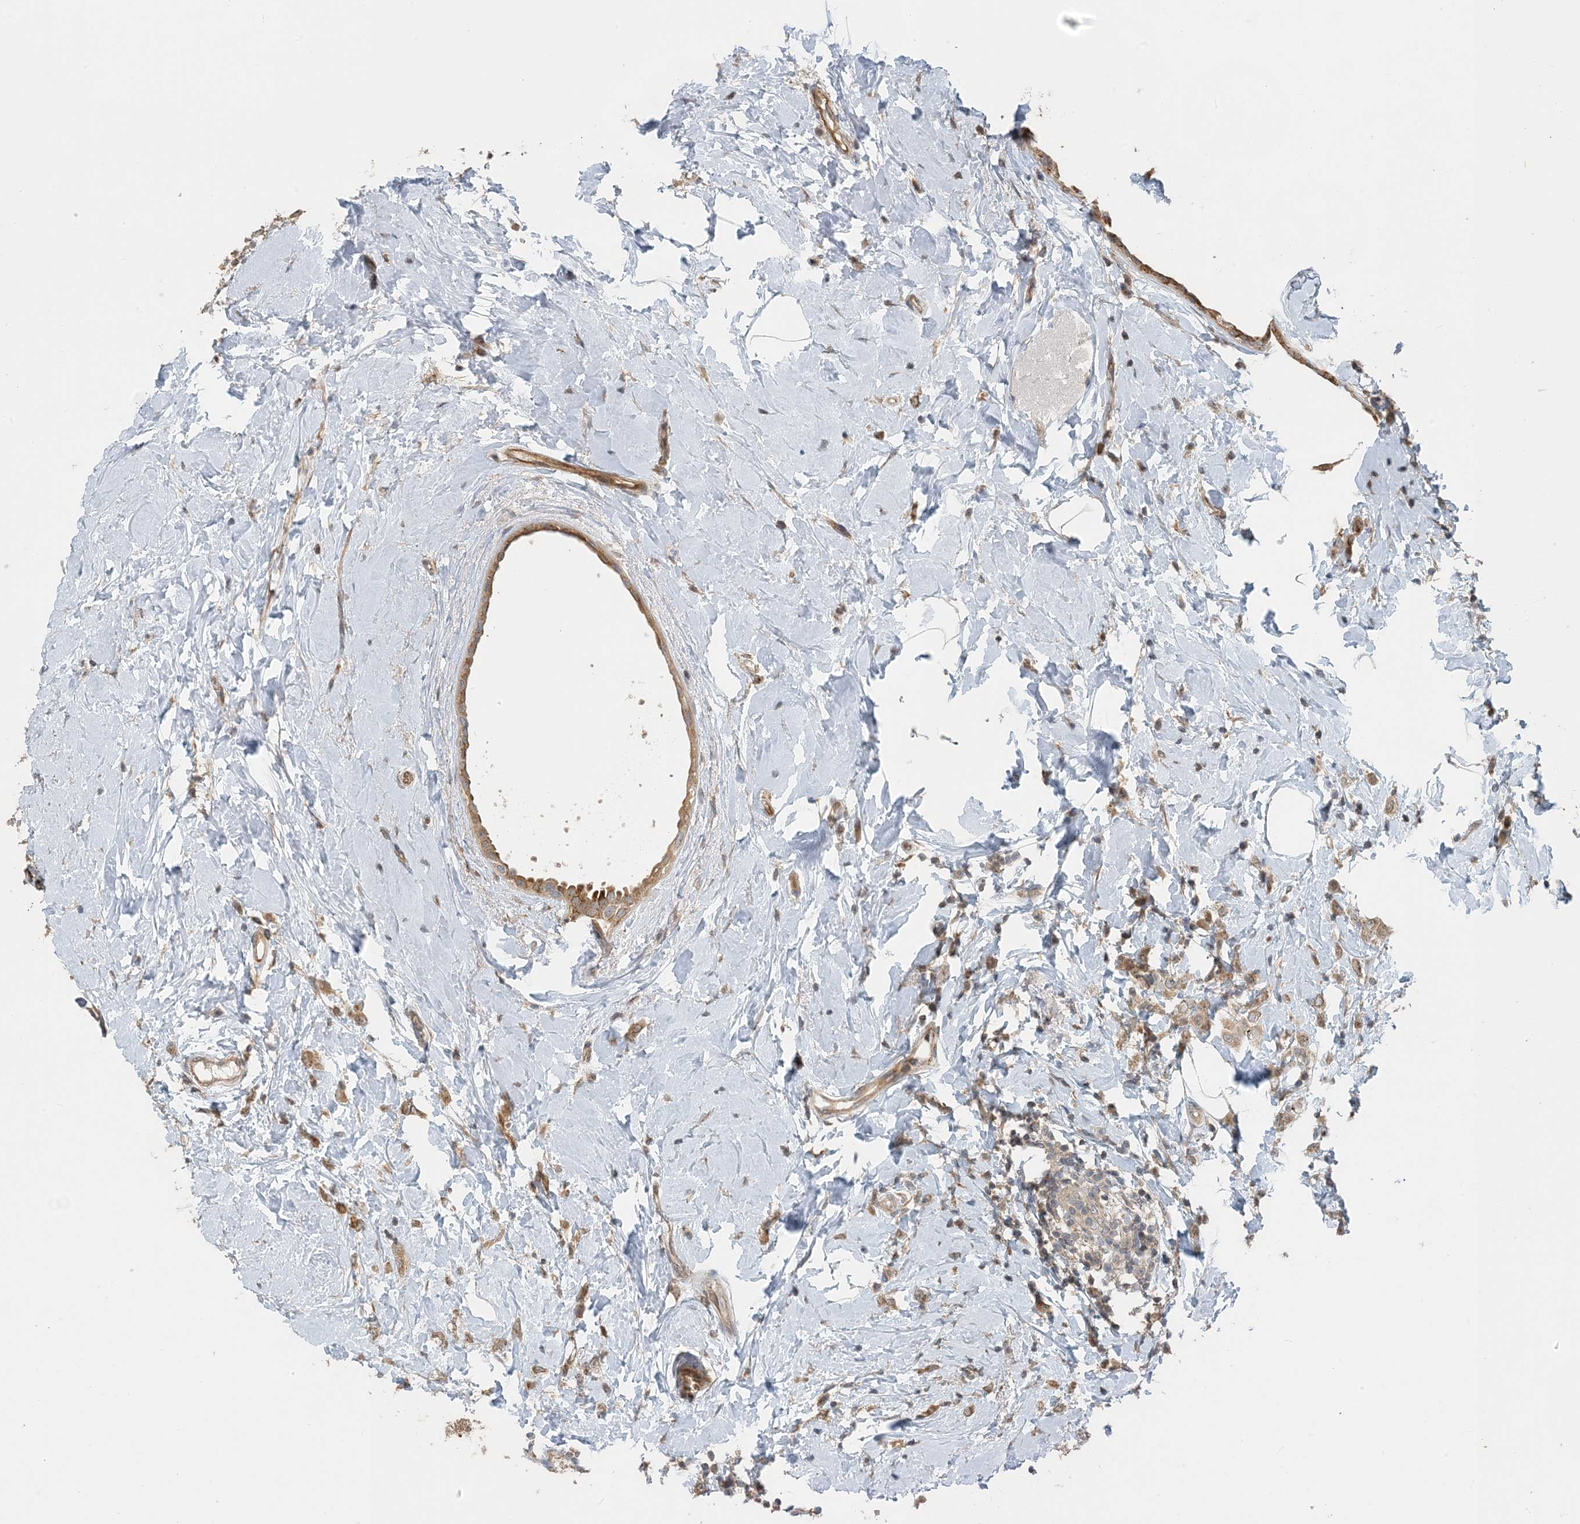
{"staining": {"intensity": "moderate", "quantity": ">75%", "location": "cytoplasmic/membranous"}, "tissue": "breast cancer", "cell_type": "Tumor cells", "image_type": "cancer", "snomed": [{"axis": "morphology", "description": "Lobular carcinoma"}, {"axis": "topography", "description": "Breast"}], "caption": "Immunohistochemical staining of breast lobular carcinoma reveals moderate cytoplasmic/membranous protein positivity in about >75% of tumor cells.", "gene": "ZBTB3", "patient": {"sex": "female", "age": 47}}